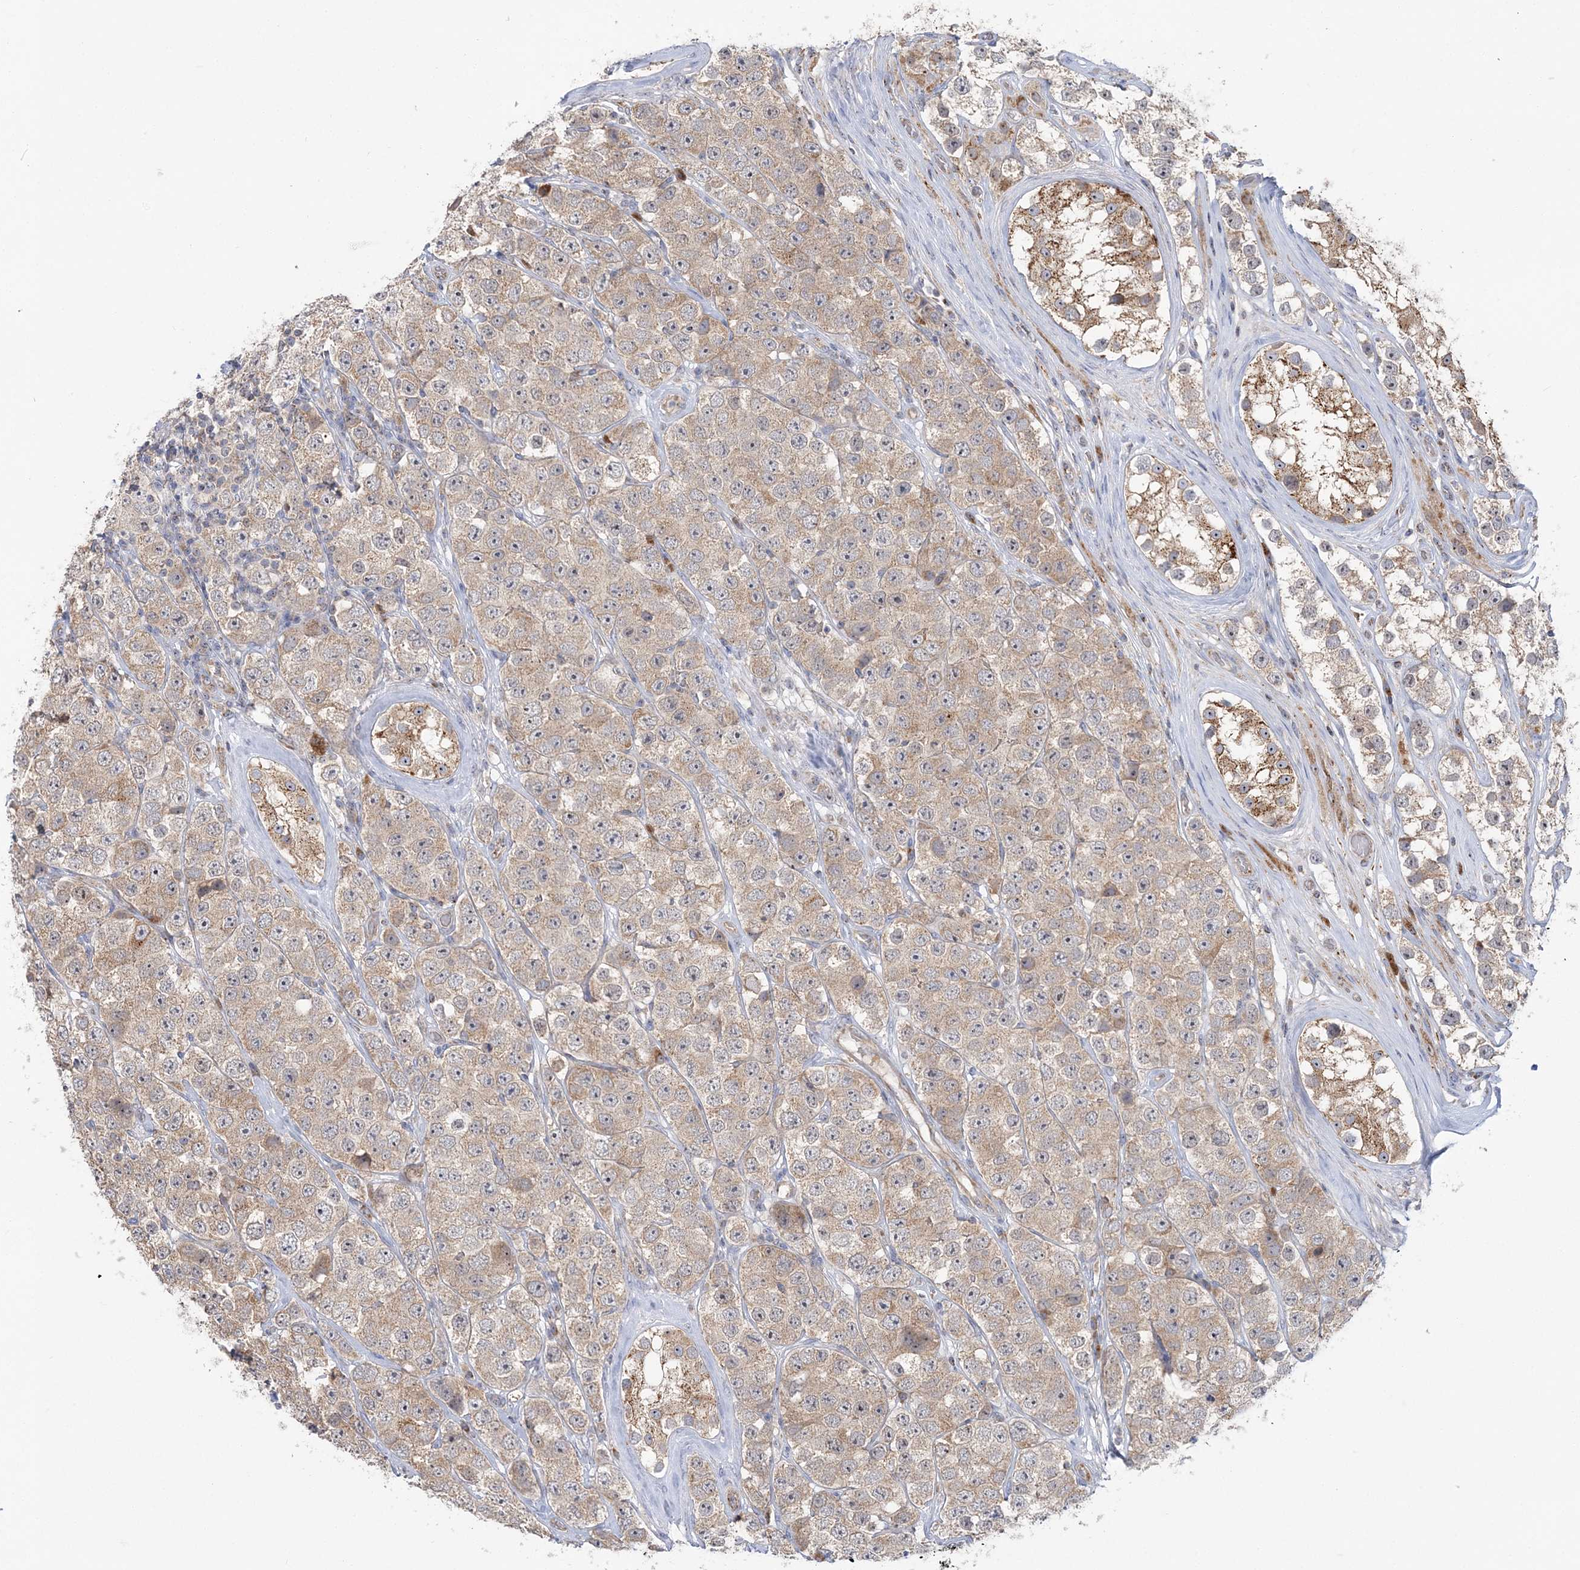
{"staining": {"intensity": "weak", "quantity": ">75%", "location": "cytoplasmic/membranous"}, "tissue": "testis cancer", "cell_type": "Tumor cells", "image_type": "cancer", "snomed": [{"axis": "morphology", "description": "Seminoma, NOS"}, {"axis": "topography", "description": "Testis"}], "caption": "Human seminoma (testis) stained for a protein (brown) reveals weak cytoplasmic/membranous positive staining in approximately >75% of tumor cells.", "gene": "MMADHC", "patient": {"sex": "male", "age": 28}}